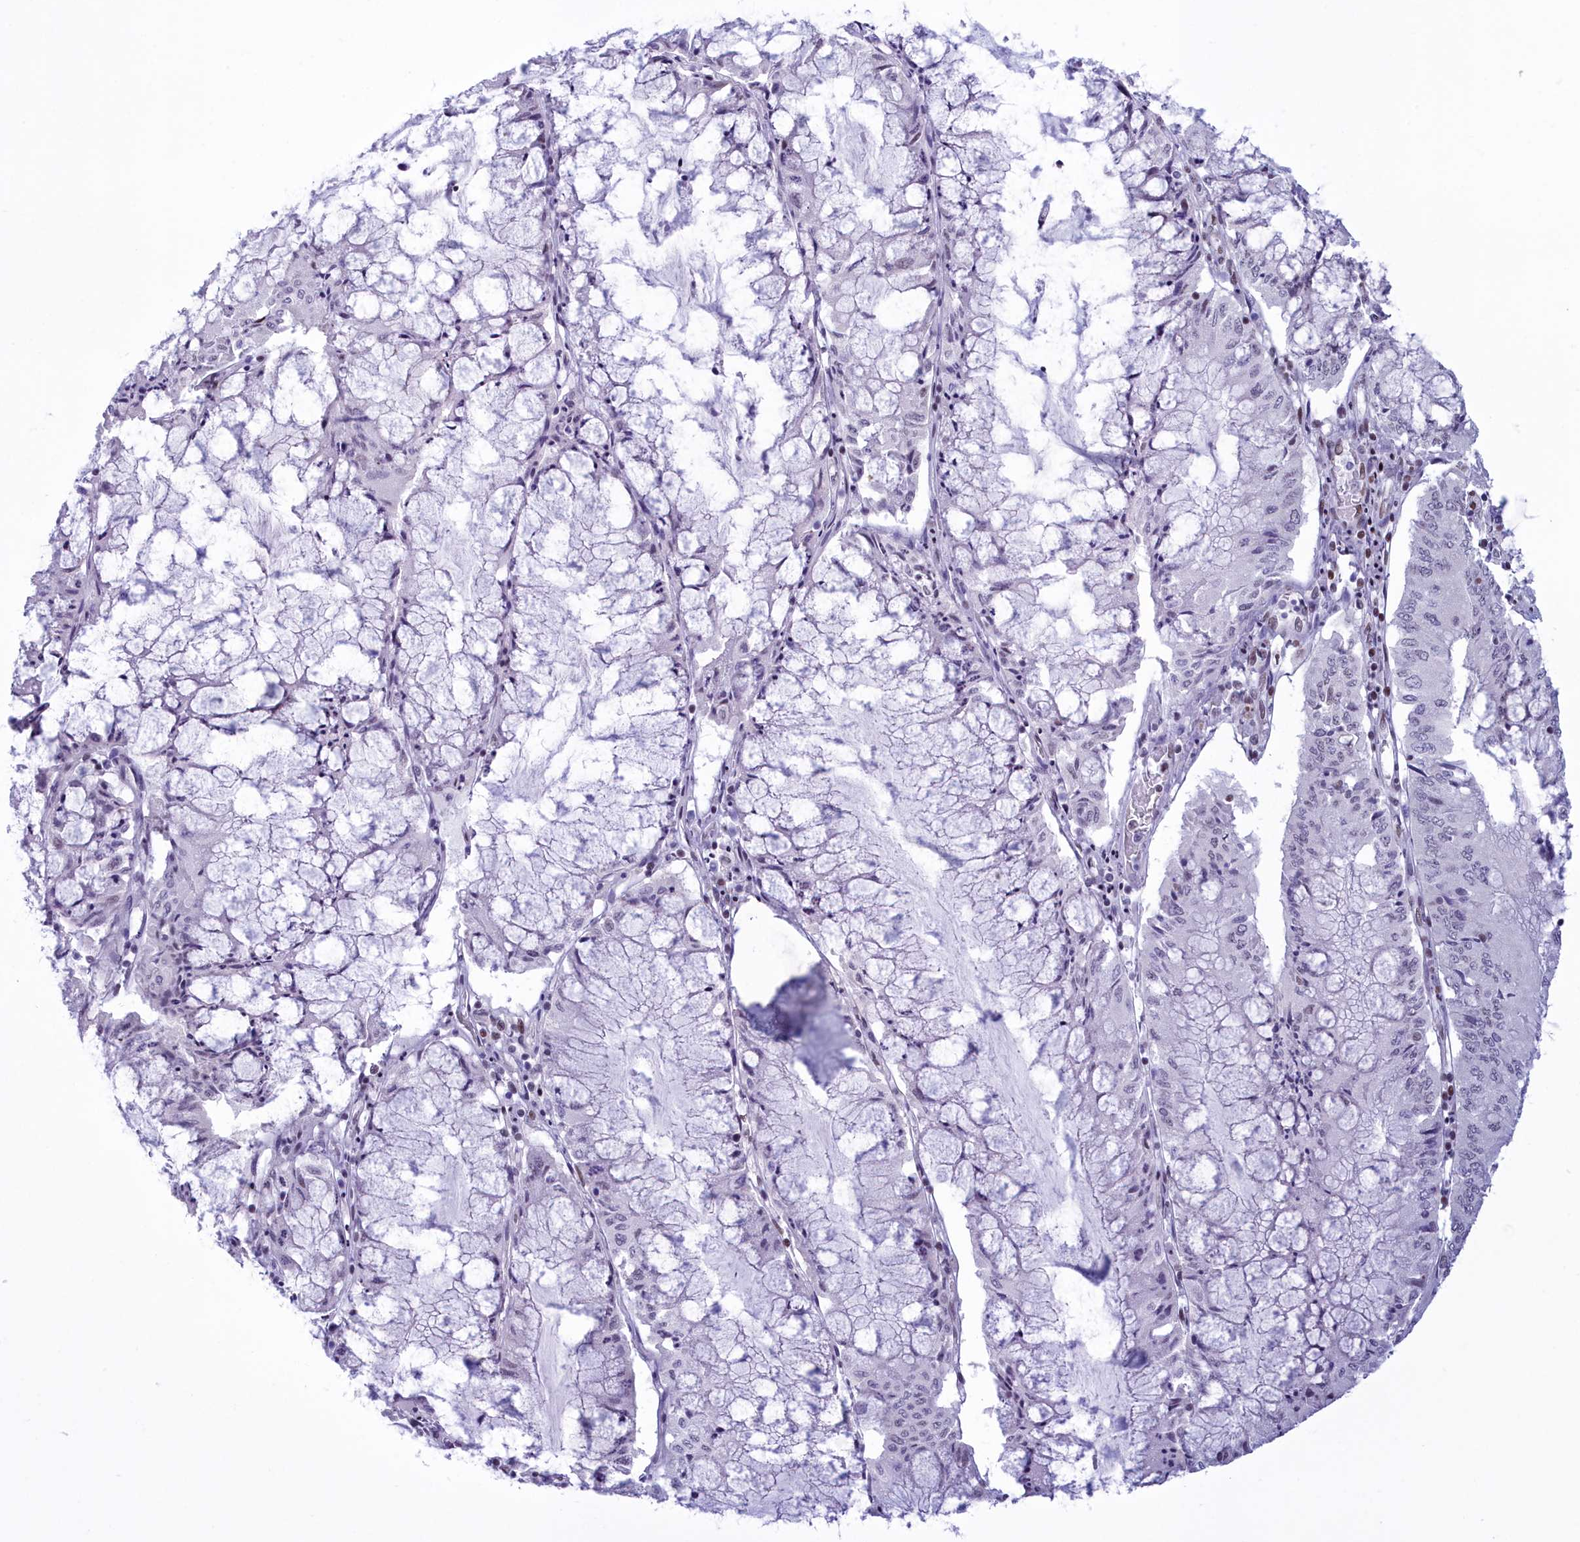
{"staining": {"intensity": "negative", "quantity": "none", "location": "none"}, "tissue": "pancreatic cancer", "cell_type": "Tumor cells", "image_type": "cancer", "snomed": [{"axis": "morphology", "description": "Adenocarcinoma, NOS"}, {"axis": "topography", "description": "Pancreas"}], "caption": "DAB immunohistochemical staining of pancreatic adenocarcinoma shows no significant staining in tumor cells.", "gene": "CDC26", "patient": {"sex": "female", "age": 50}}